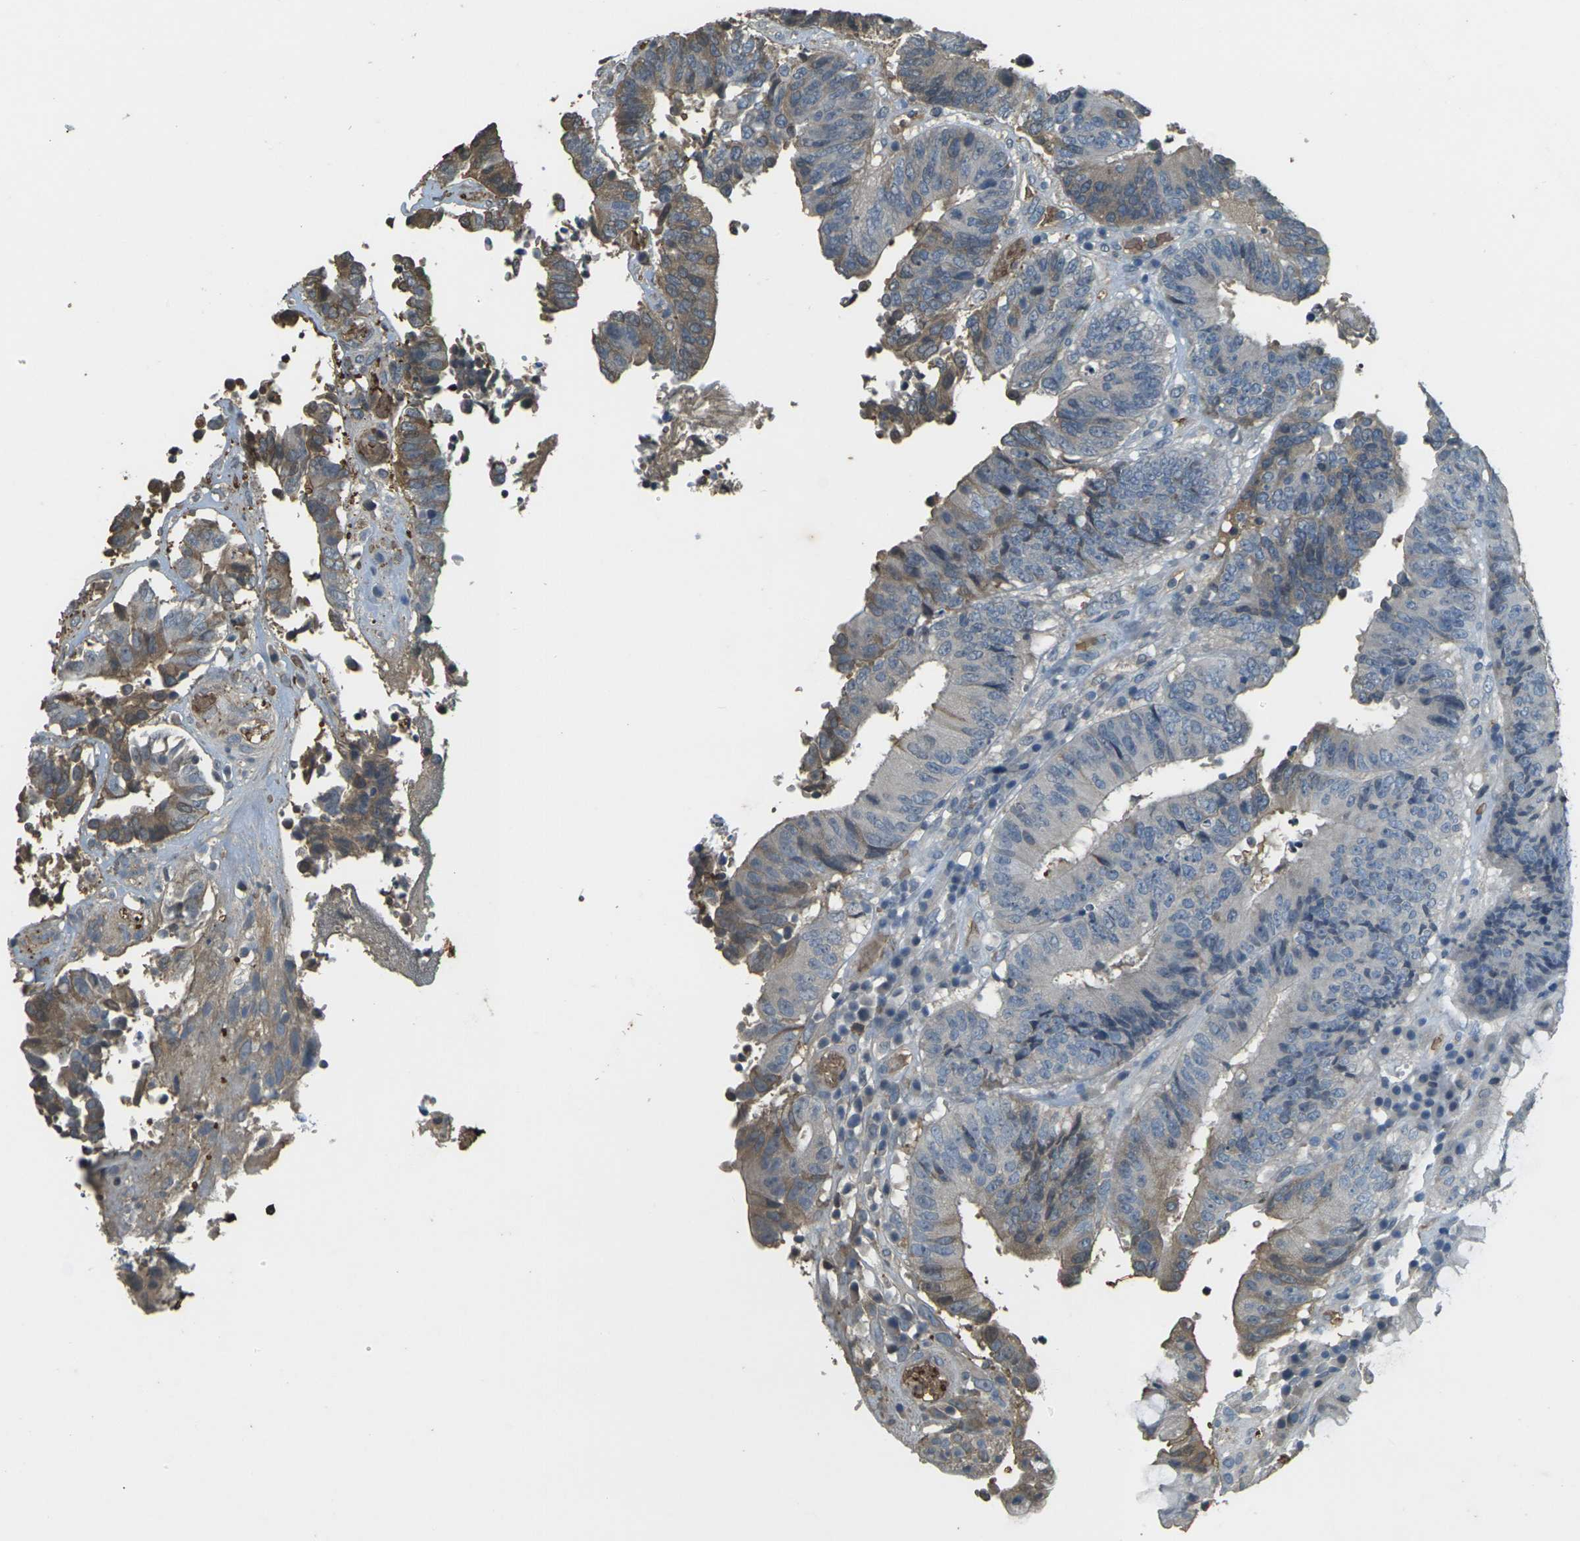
{"staining": {"intensity": "weak", "quantity": "25%-75%", "location": "cytoplasmic/membranous"}, "tissue": "colorectal cancer", "cell_type": "Tumor cells", "image_type": "cancer", "snomed": [{"axis": "morphology", "description": "Adenocarcinoma, NOS"}, {"axis": "topography", "description": "Rectum"}], "caption": "A low amount of weak cytoplasmic/membranous staining is present in about 25%-75% of tumor cells in colorectal cancer tissue.", "gene": "HBB", "patient": {"sex": "male", "age": 72}}